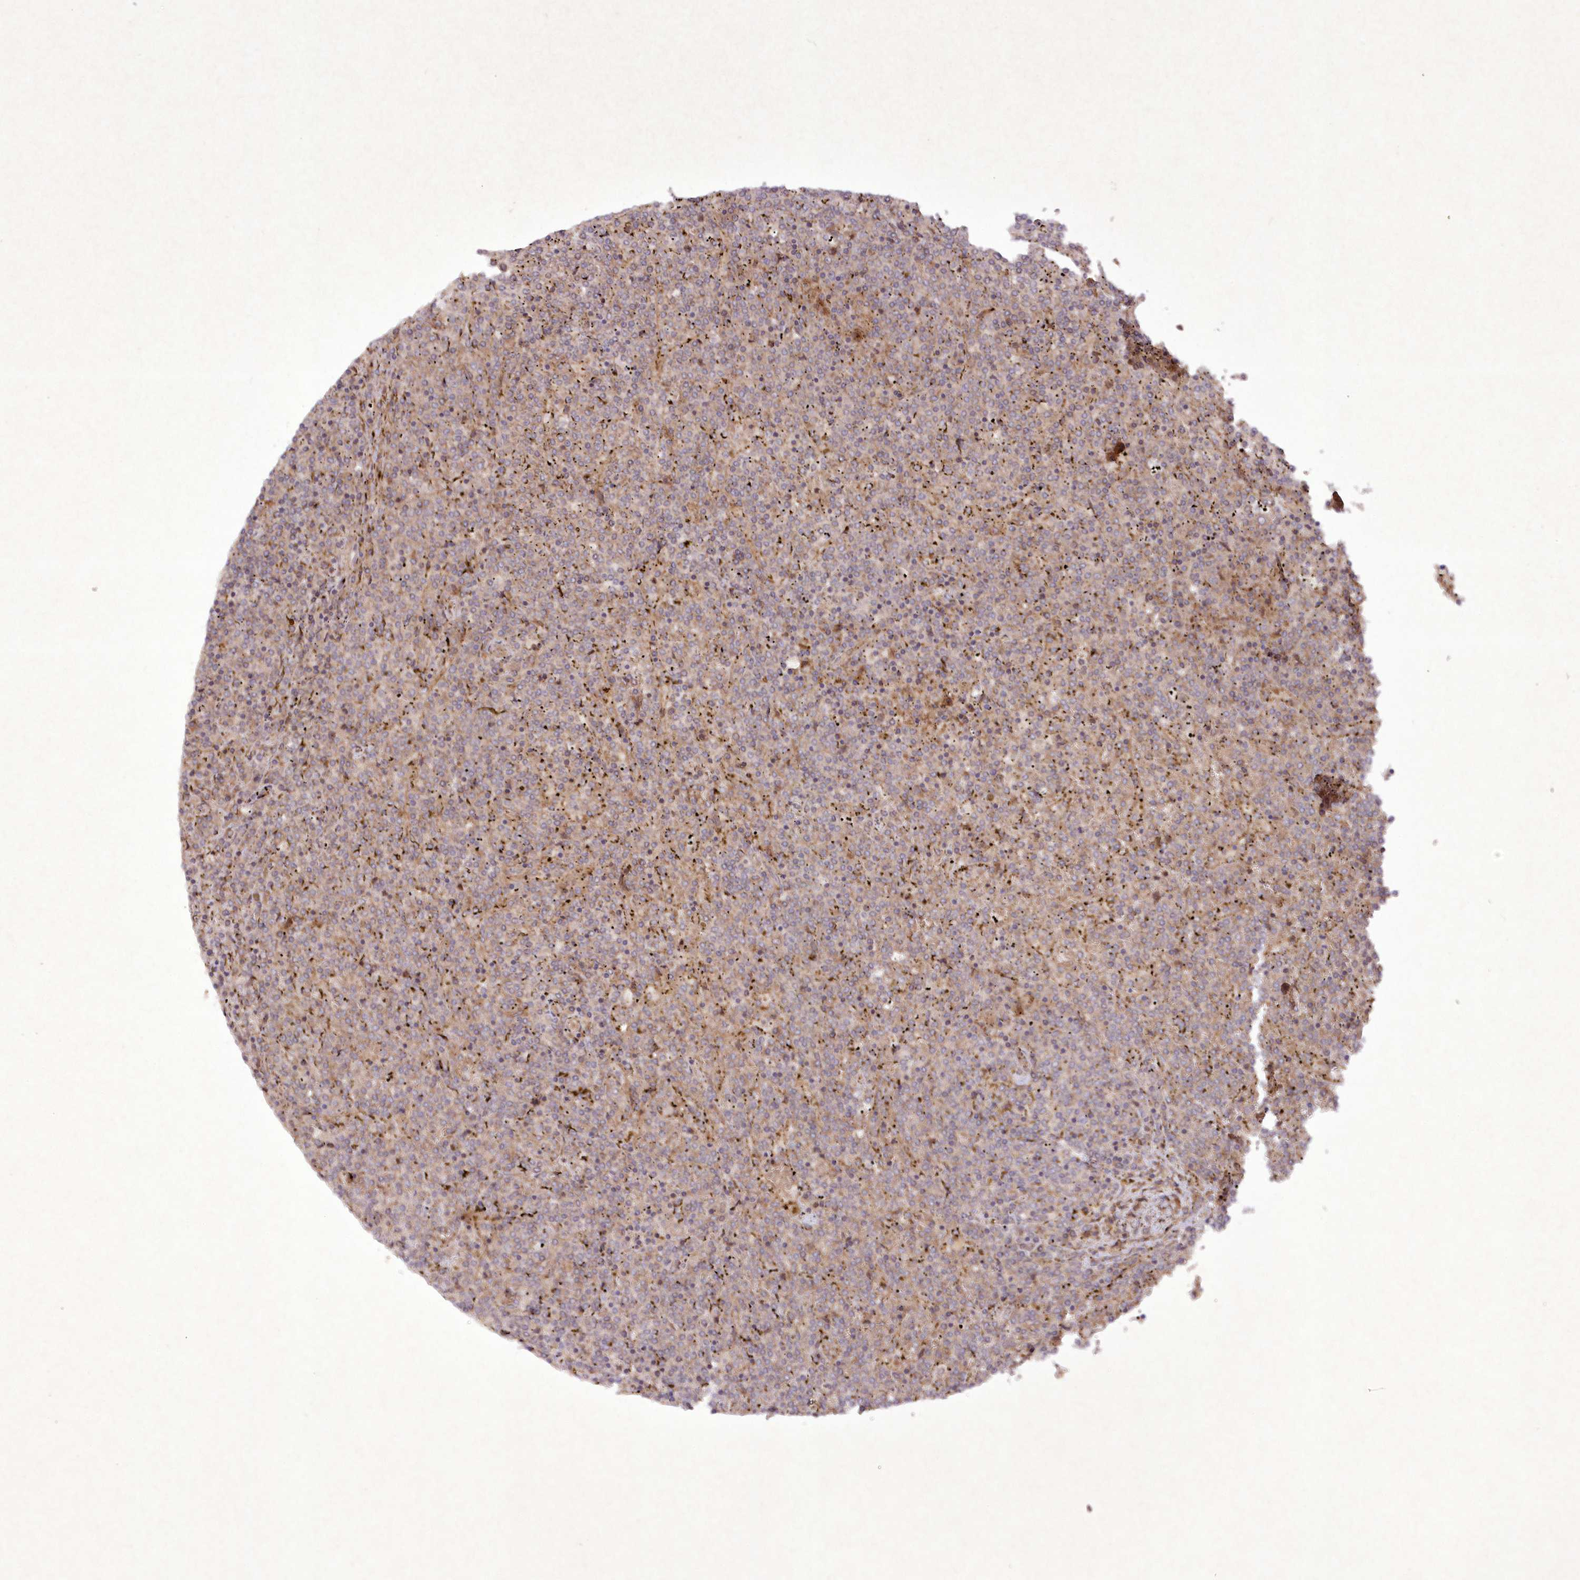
{"staining": {"intensity": "negative", "quantity": "none", "location": "none"}, "tissue": "lymphoma", "cell_type": "Tumor cells", "image_type": "cancer", "snomed": [{"axis": "morphology", "description": "Malignant lymphoma, non-Hodgkin's type, Low grade"}, {"axis": "topography", "description": "Spleen"}], "caption": "DAB (3,3'-diaminobenzidine) immunohistochemical staining of lymphoma reveals no significant positivity in tumor cells.", "gene": "APOM", "patient": {"sex": "female", "age": 19}}